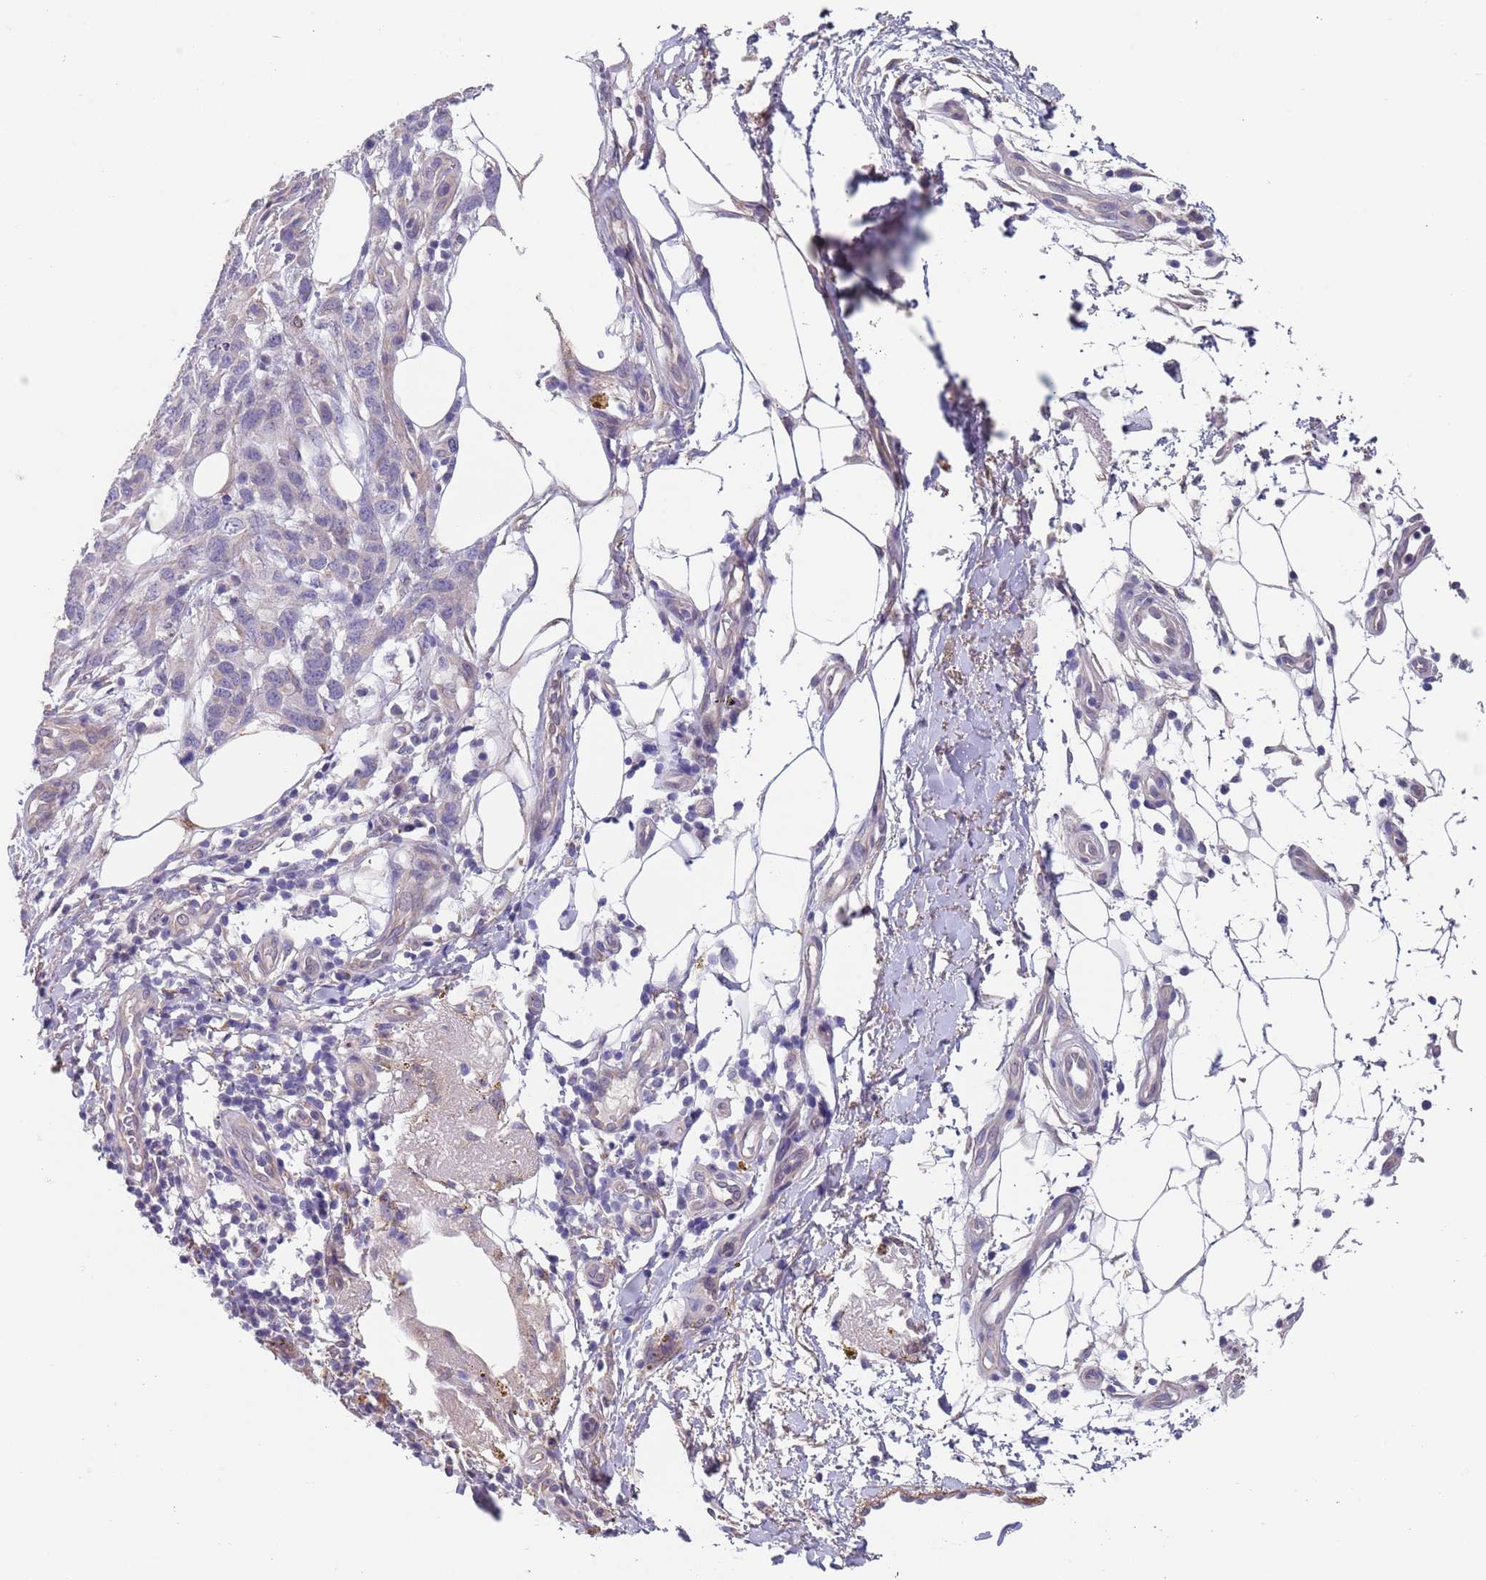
{"staining": {"intensity": "negative", "quantity": "none", "location": "none"}, "tissue": "melanoma", "cell_type": "Tumor cells", "image_type": "cancer", "snomed": [{"axis": "morphology", "description": "Normal morphology"}, {"axis": "morphology", "description": "Malignant melanoma, NOS"}, {"axis": "topography", "description": "Skin"}], "caption": "Histopathology image shows no protein staining in tumor cells of melanoma tissue. (IHC, brightfield microscopy, high magnification).", "gene": "RNF169", "patient": {"sex": "female", "age": 72}}